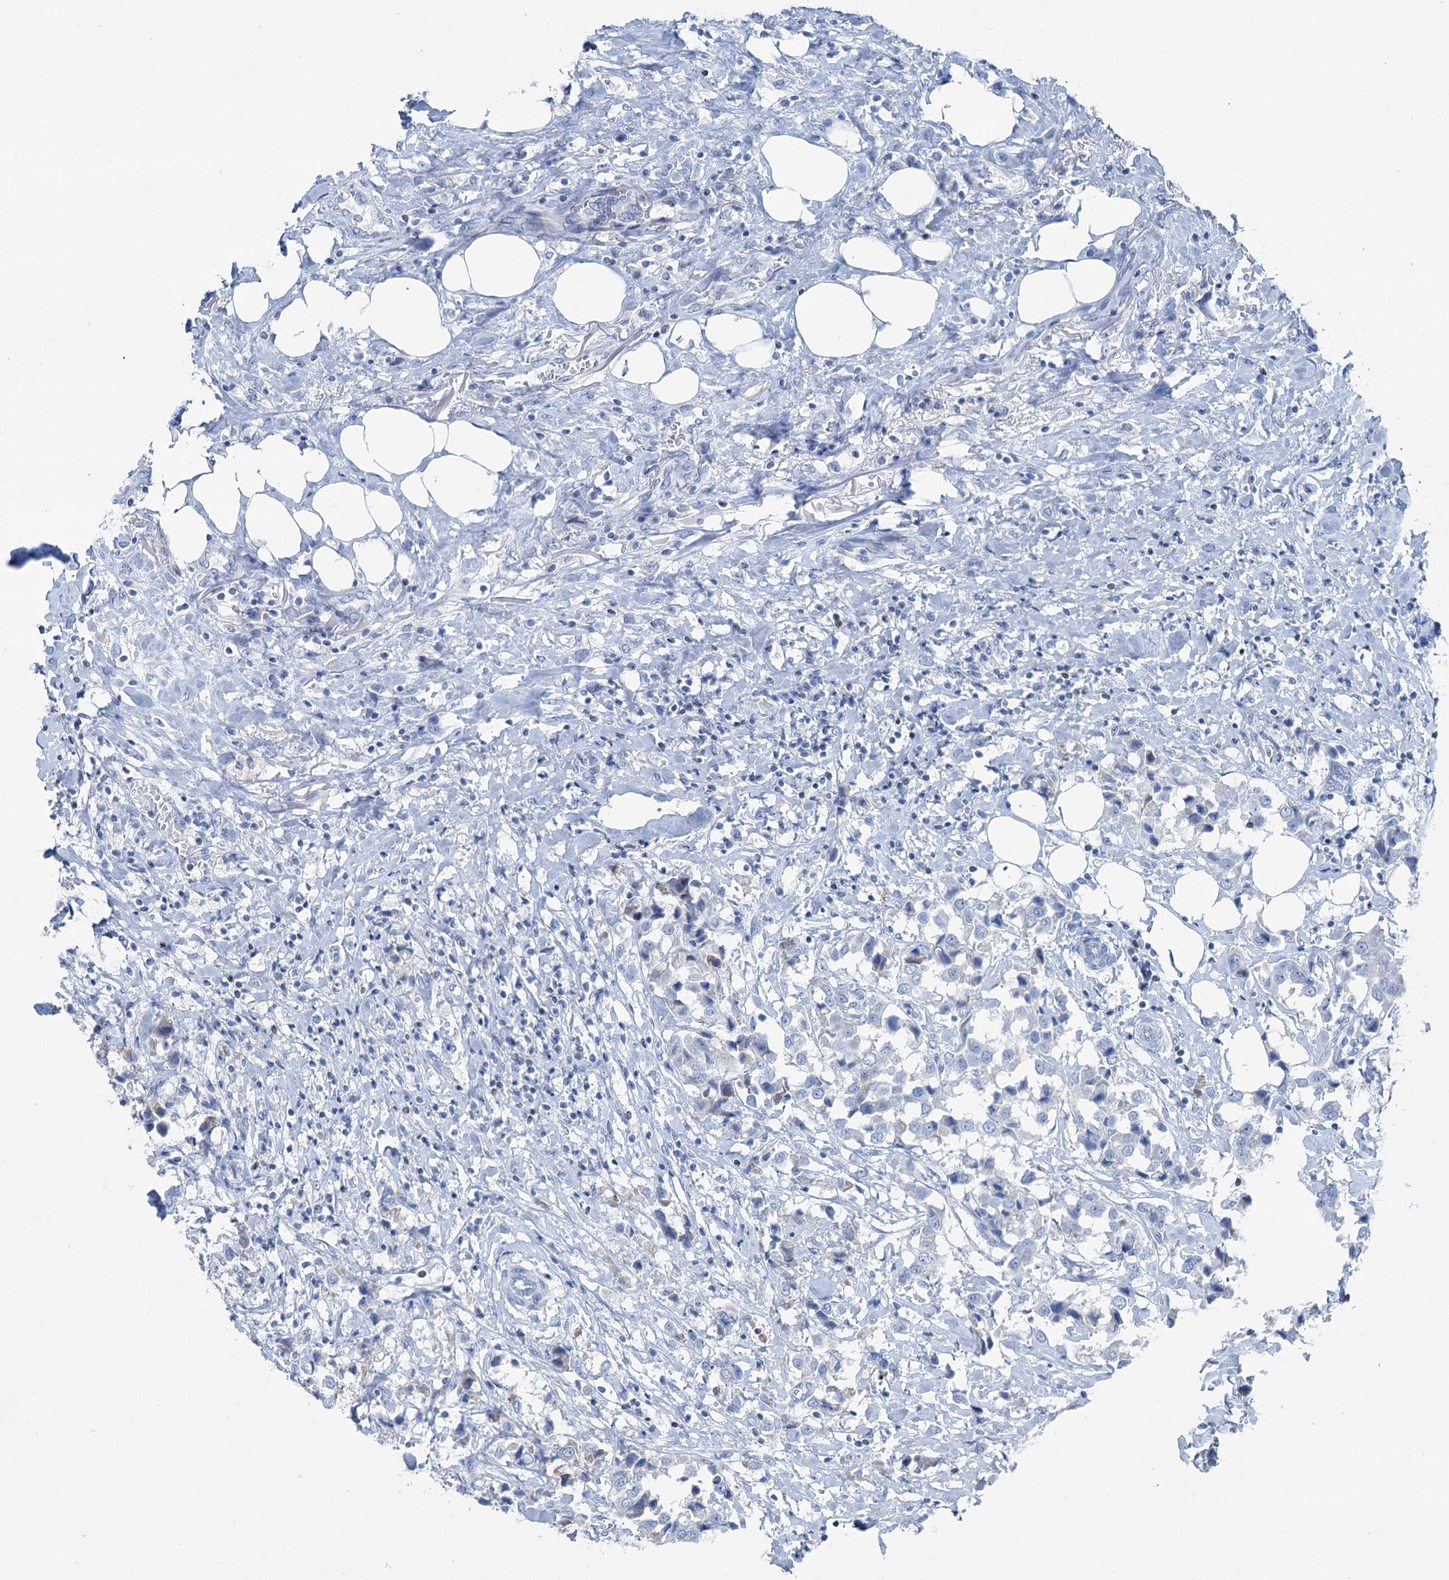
{"staining": {"intensity": "negative", "quantity": "none", "location": "none"}, "tissue": "breast cancer", "cell_type": "Tumor cells", "image_type": "cancer", "snomed": [{"axis": "morphology", "description": "Duct carcinoma"}, {"axis": "topography", "description": "Breast"}], "caption": "This is a image of immunohistochemistry (IHC) staining of infiltrating ductal carcinoma (breast), which shows no expression in tumor cells.", "gene": "ELP4", "patient": {"sex": "female", "age": 80}}